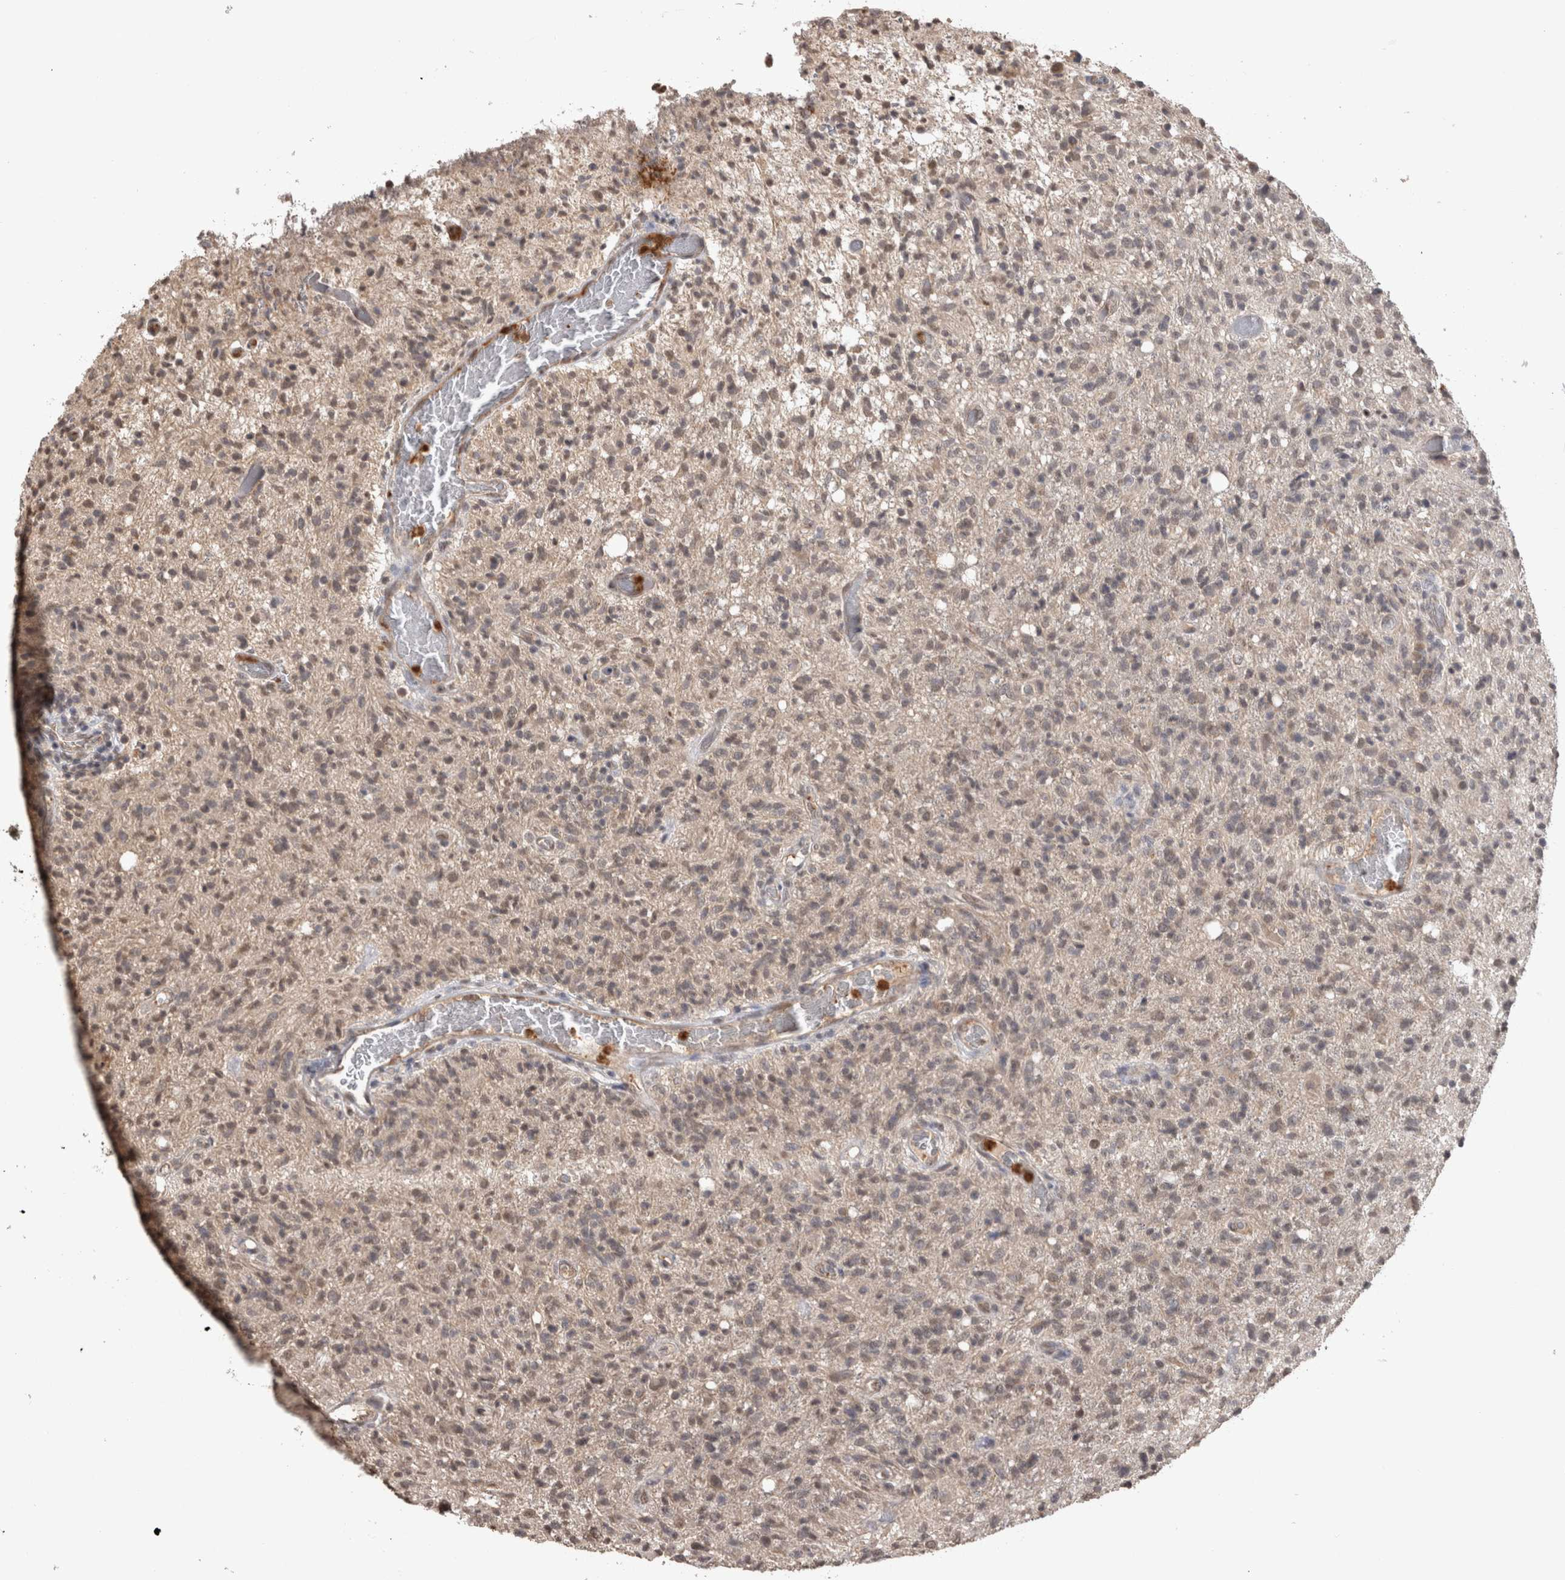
{"staining": {"intensity": "weak", "quantity": ">75%", "location": "cytoplasmic/membranous,nuclear"}, "tissue": "glioma", "cell_type": "Tumor cells", "image_type": "cancer", "snomed": [{"axis": "morphology", "description": "Glioma, malignant, High grade"}, {"axis": "topography", "description": "Brain"}], "caption": "Immunohistochemistry (IHC) (DAB (3,3'-diaminobenzidine)) staining of human malignant glioma (high-grade) shows weak cytoplasmic/membranous and nuclear protein expression in about >75% of tumor cells.", "gene": "PAK4", "patient": {"sex": "female", "age": 57}}